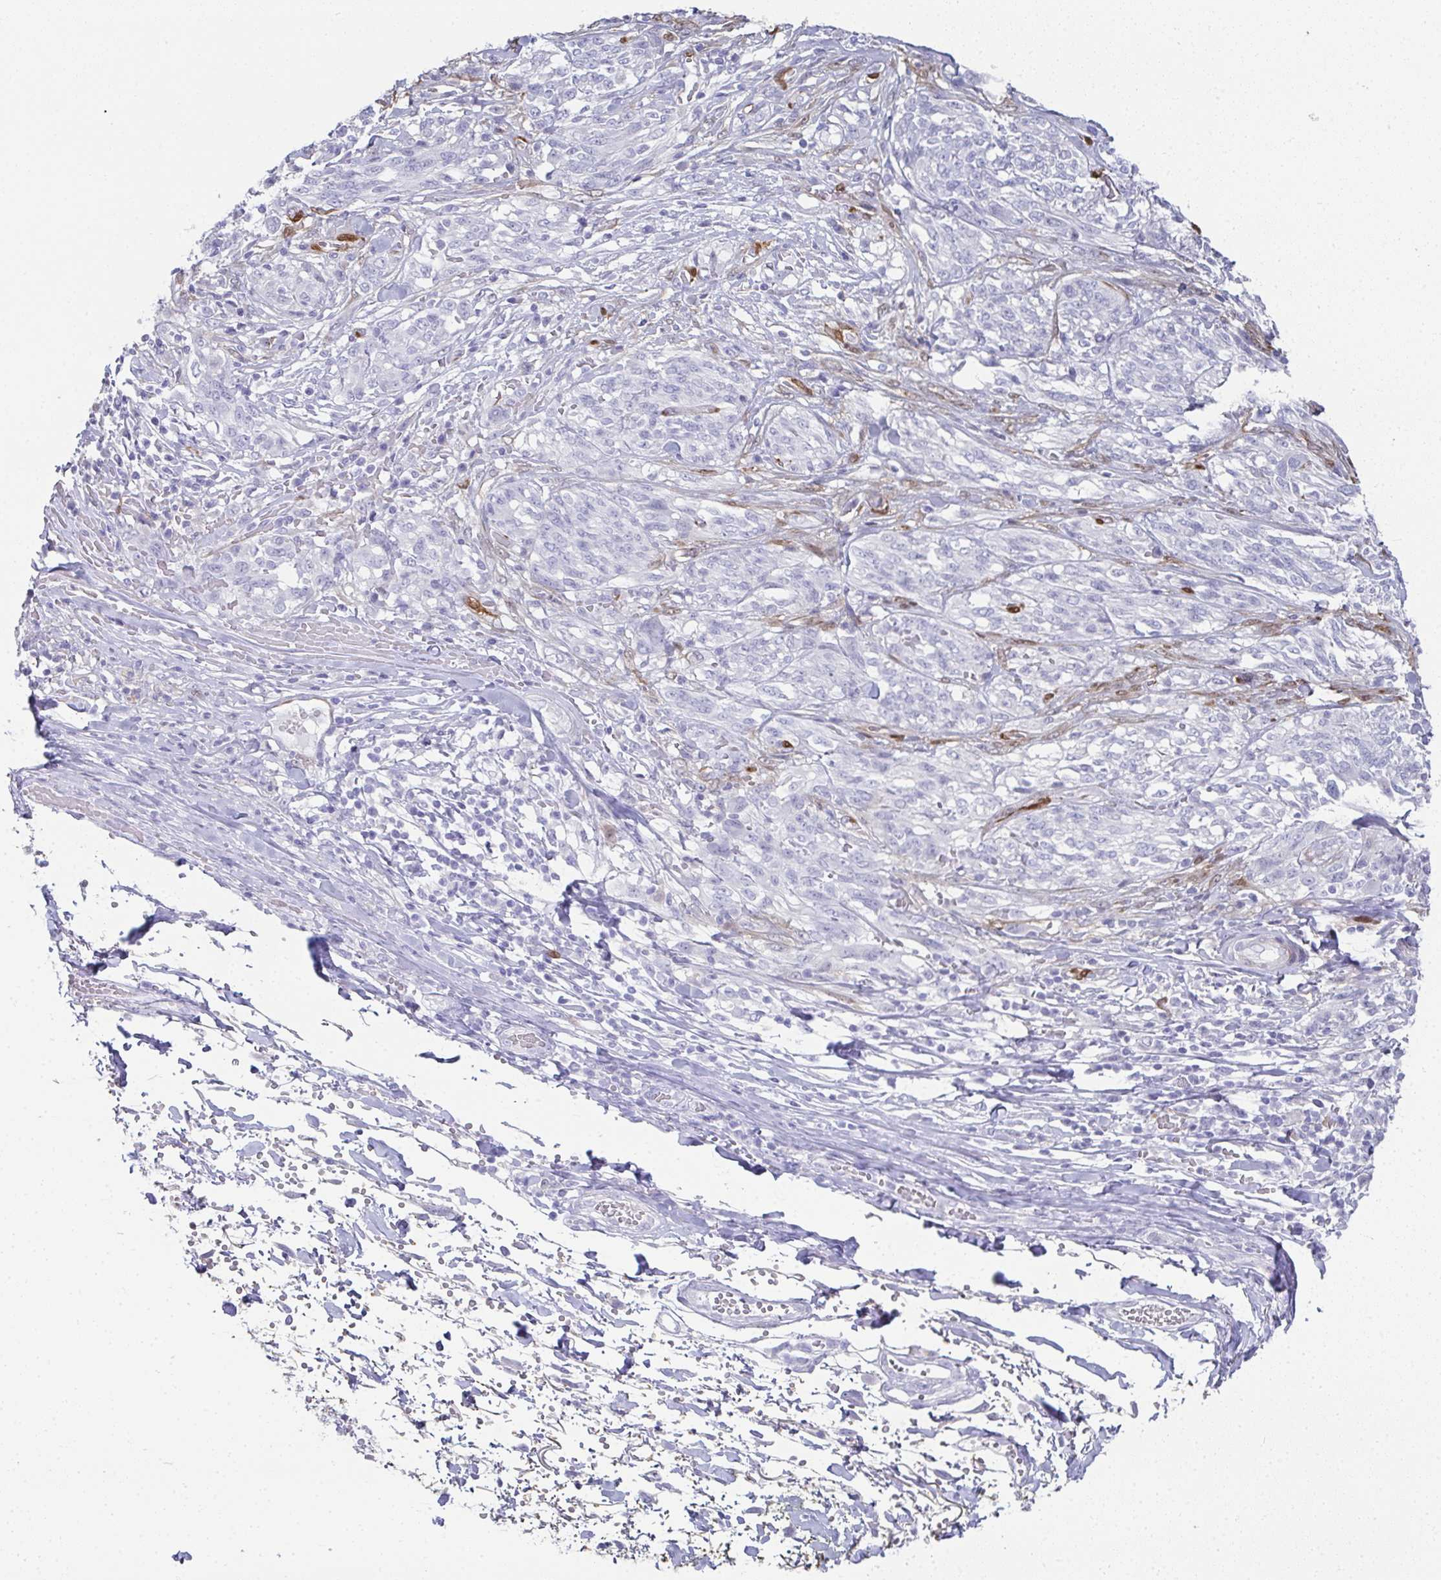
{"staining": {"intensity": "negative", "quantity": "none", "location": "none"}, "tissue": "melanoma", "cell_type": "Tumor cells", "image_type": "cancer", "snomed": [{"axis": "morphology", "description": "Malignant melanoma, NOS"}, {"axis": "topography", "description": "Skin"}], "caption": "IHC histopathology image of human melanoma stained for a protein (brown), which demonstrates no positivity in tumor cells.", "gene": "RBP1", "patient": {"sex": "female", "age": 91}}